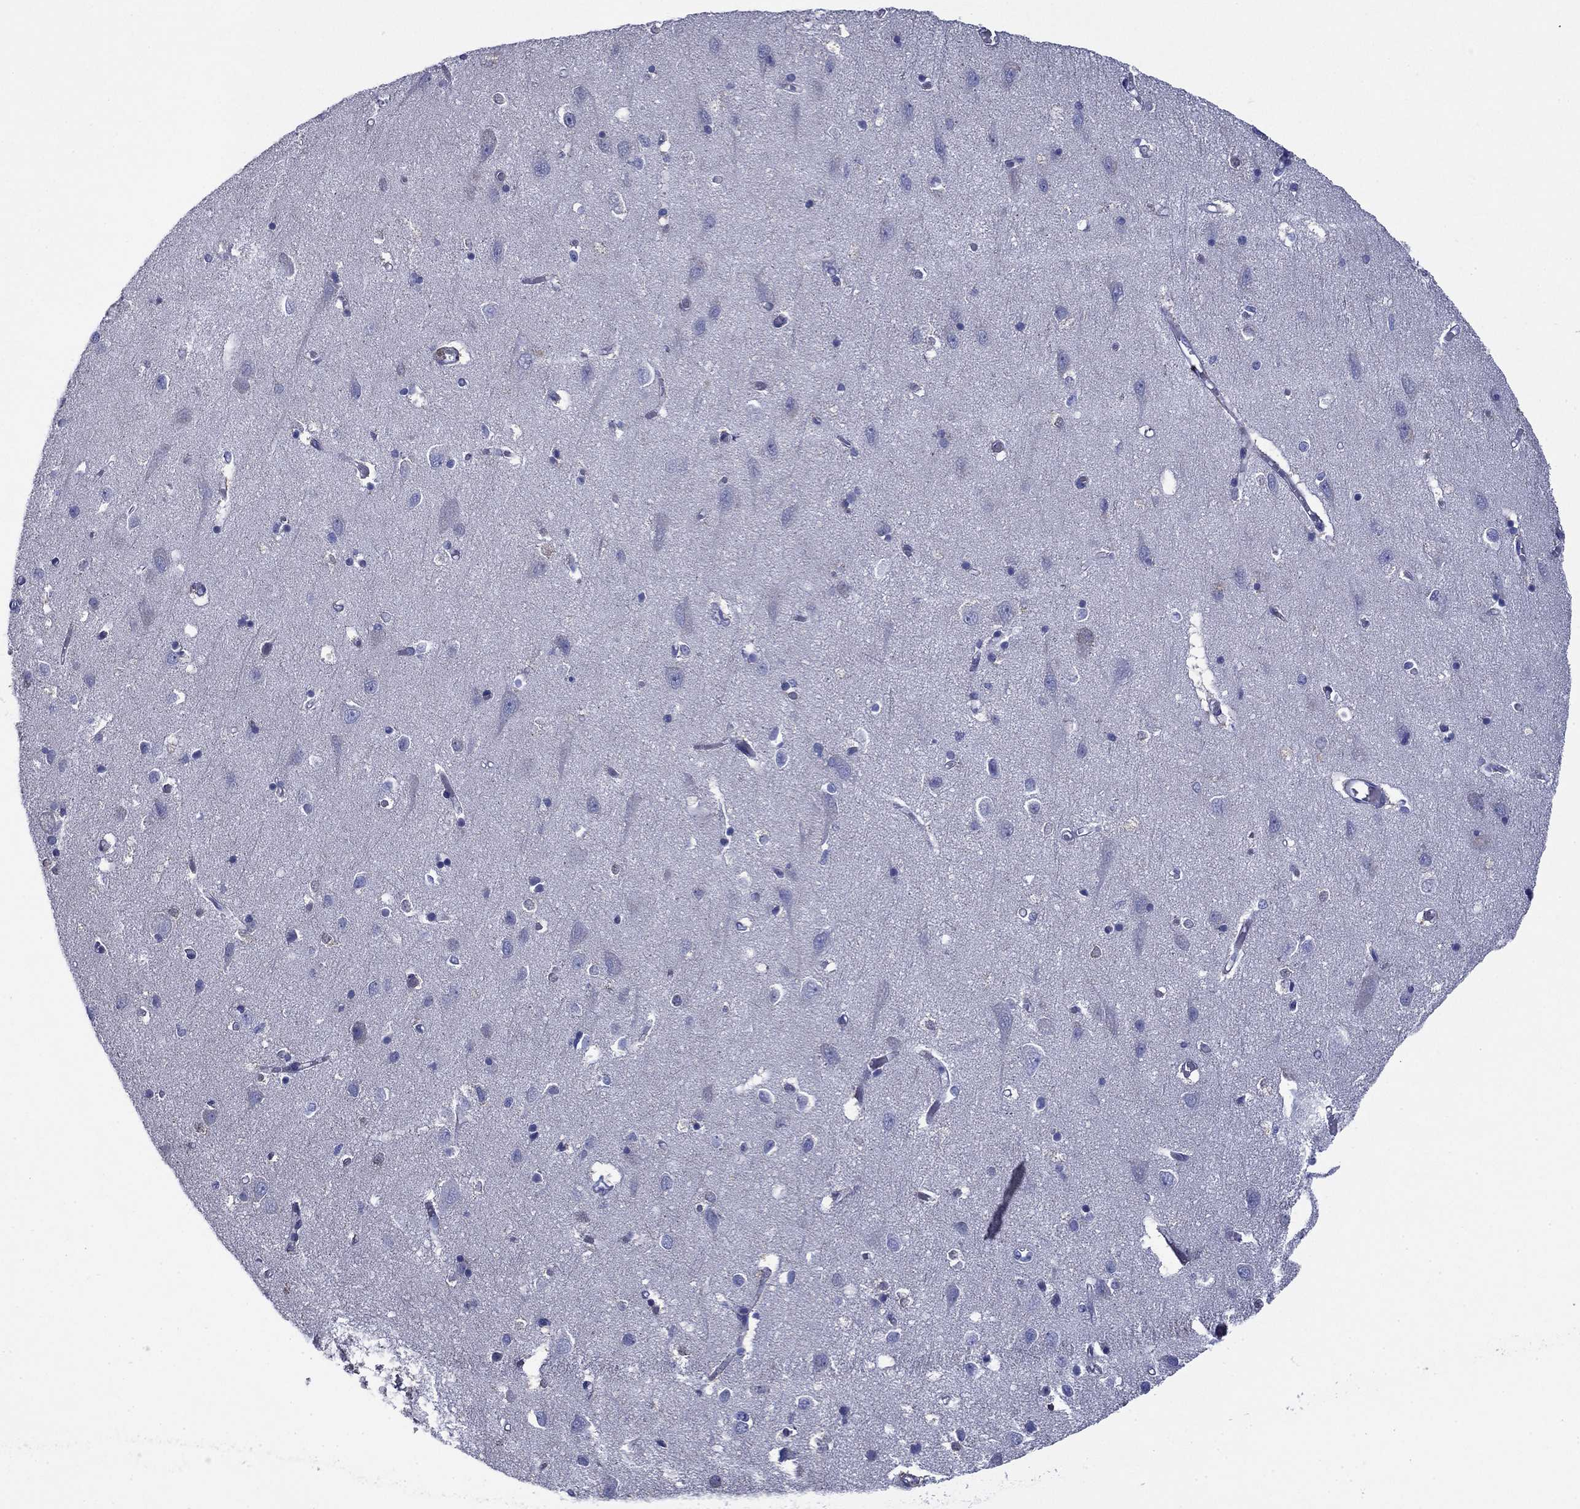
{"staining": {"intensity": "negative", "quantity": "none", "location": "none"}, "tissue": "cerebral cortex", "cell_type": "Endothelial cells", "image_type": "normal", "snomed": [{"axis": "morphology", "description": "Normal tissue, NOS"}, {"axis": "topography", "description": "Cerebral cortex"}], "caption": "The photomicrograph demonstrates no significant staining in endothelial cells of cerebral cortex. (DAB (3,3'-diaminobenzidine) IHC, high magnification).", "gene": "ACADSB", "patient": {"sex": "male", "age": 70}}